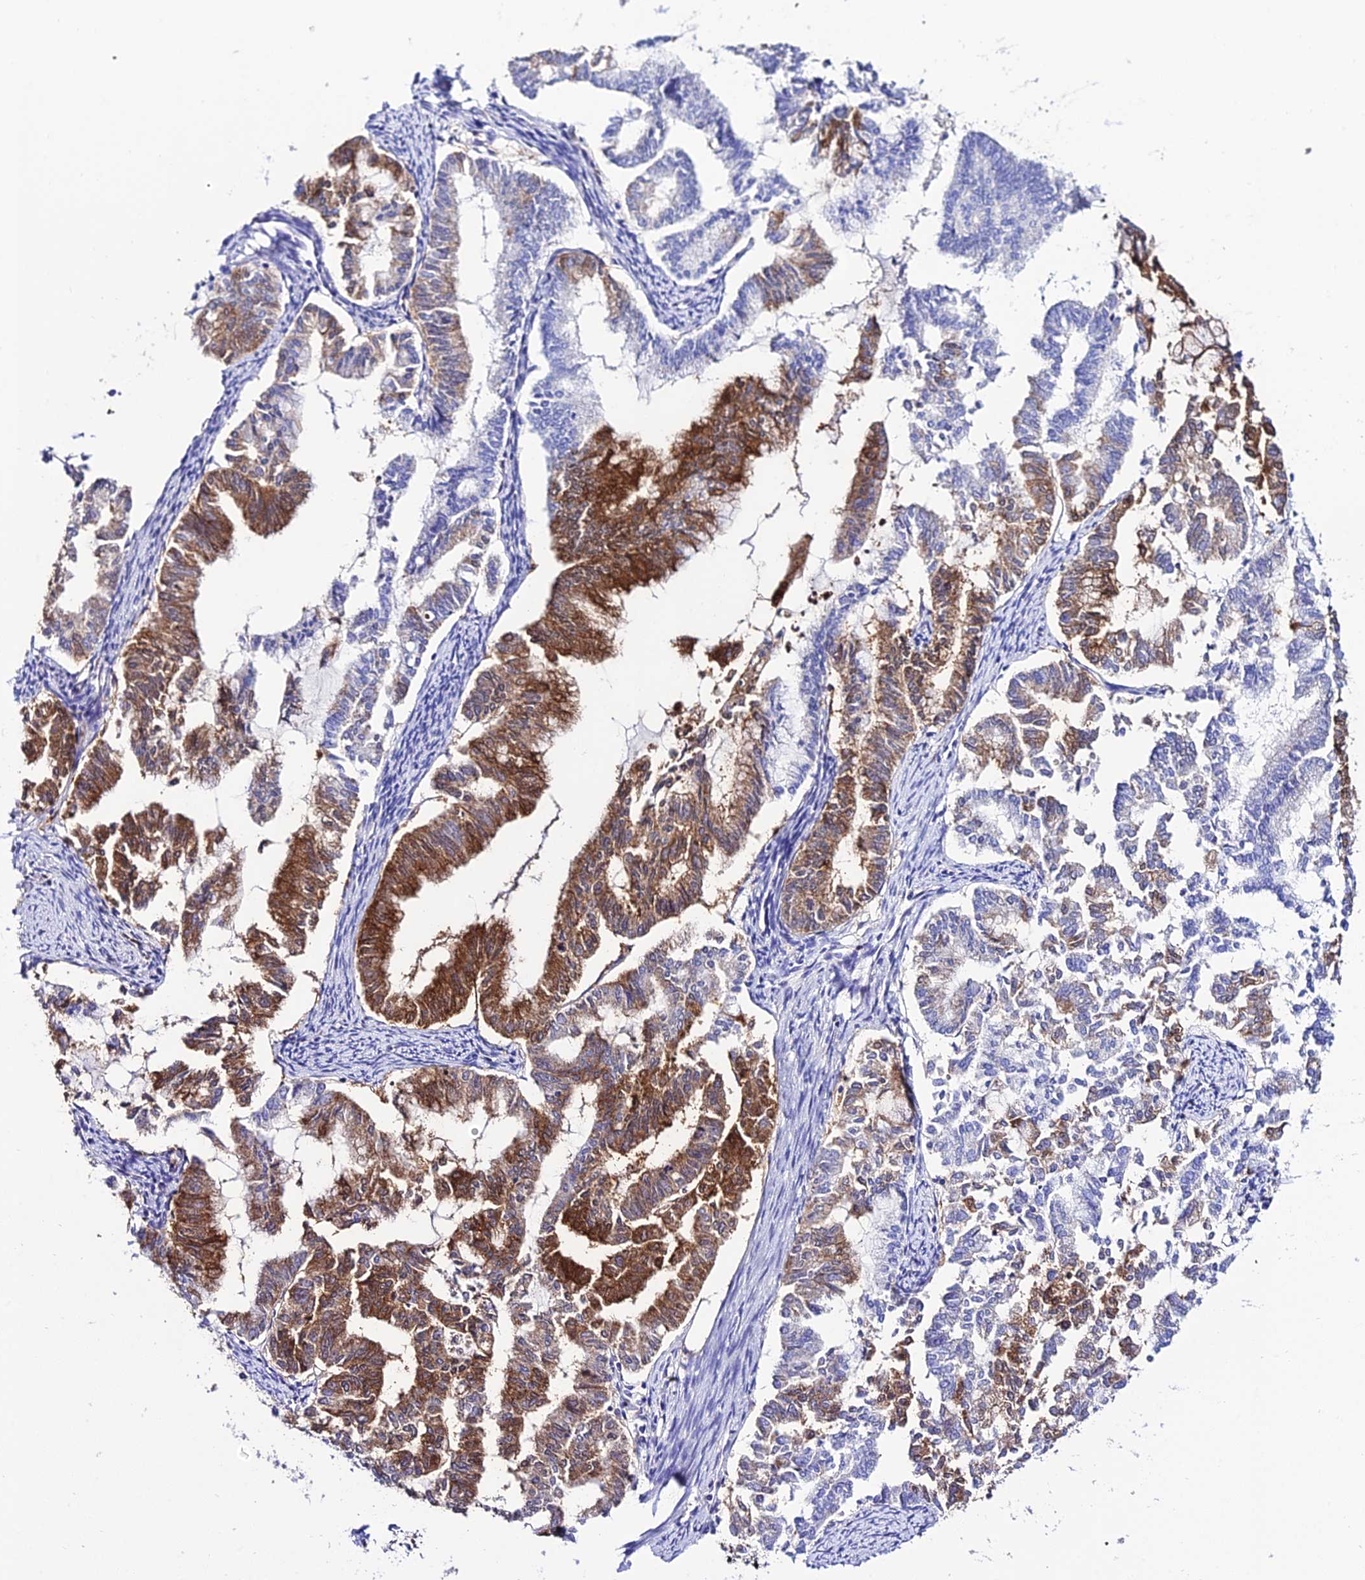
{"staining": {"intensity": "strong", "quantity": "25%-75%", "location": "cytoplasmic/membranous"}, "tissue": "endometrial cancer", "cell_type": "Tumor cells", "image_type": "cancer", "snomed": [{"axis": "morphology", "description": "Adenocarcinoma, NOS"}, {"axis": "topography", "description": "Endometrium"}], "caption": "Protein staining reveals strong cytoplasmic/membranous staining in approximately 25%-75% of tumor cells in adenocarcinoma (endometrial). Nuclei are stained in blue.", "gene": "S100A16", "patient": {"sex": "female", "age": 79}}